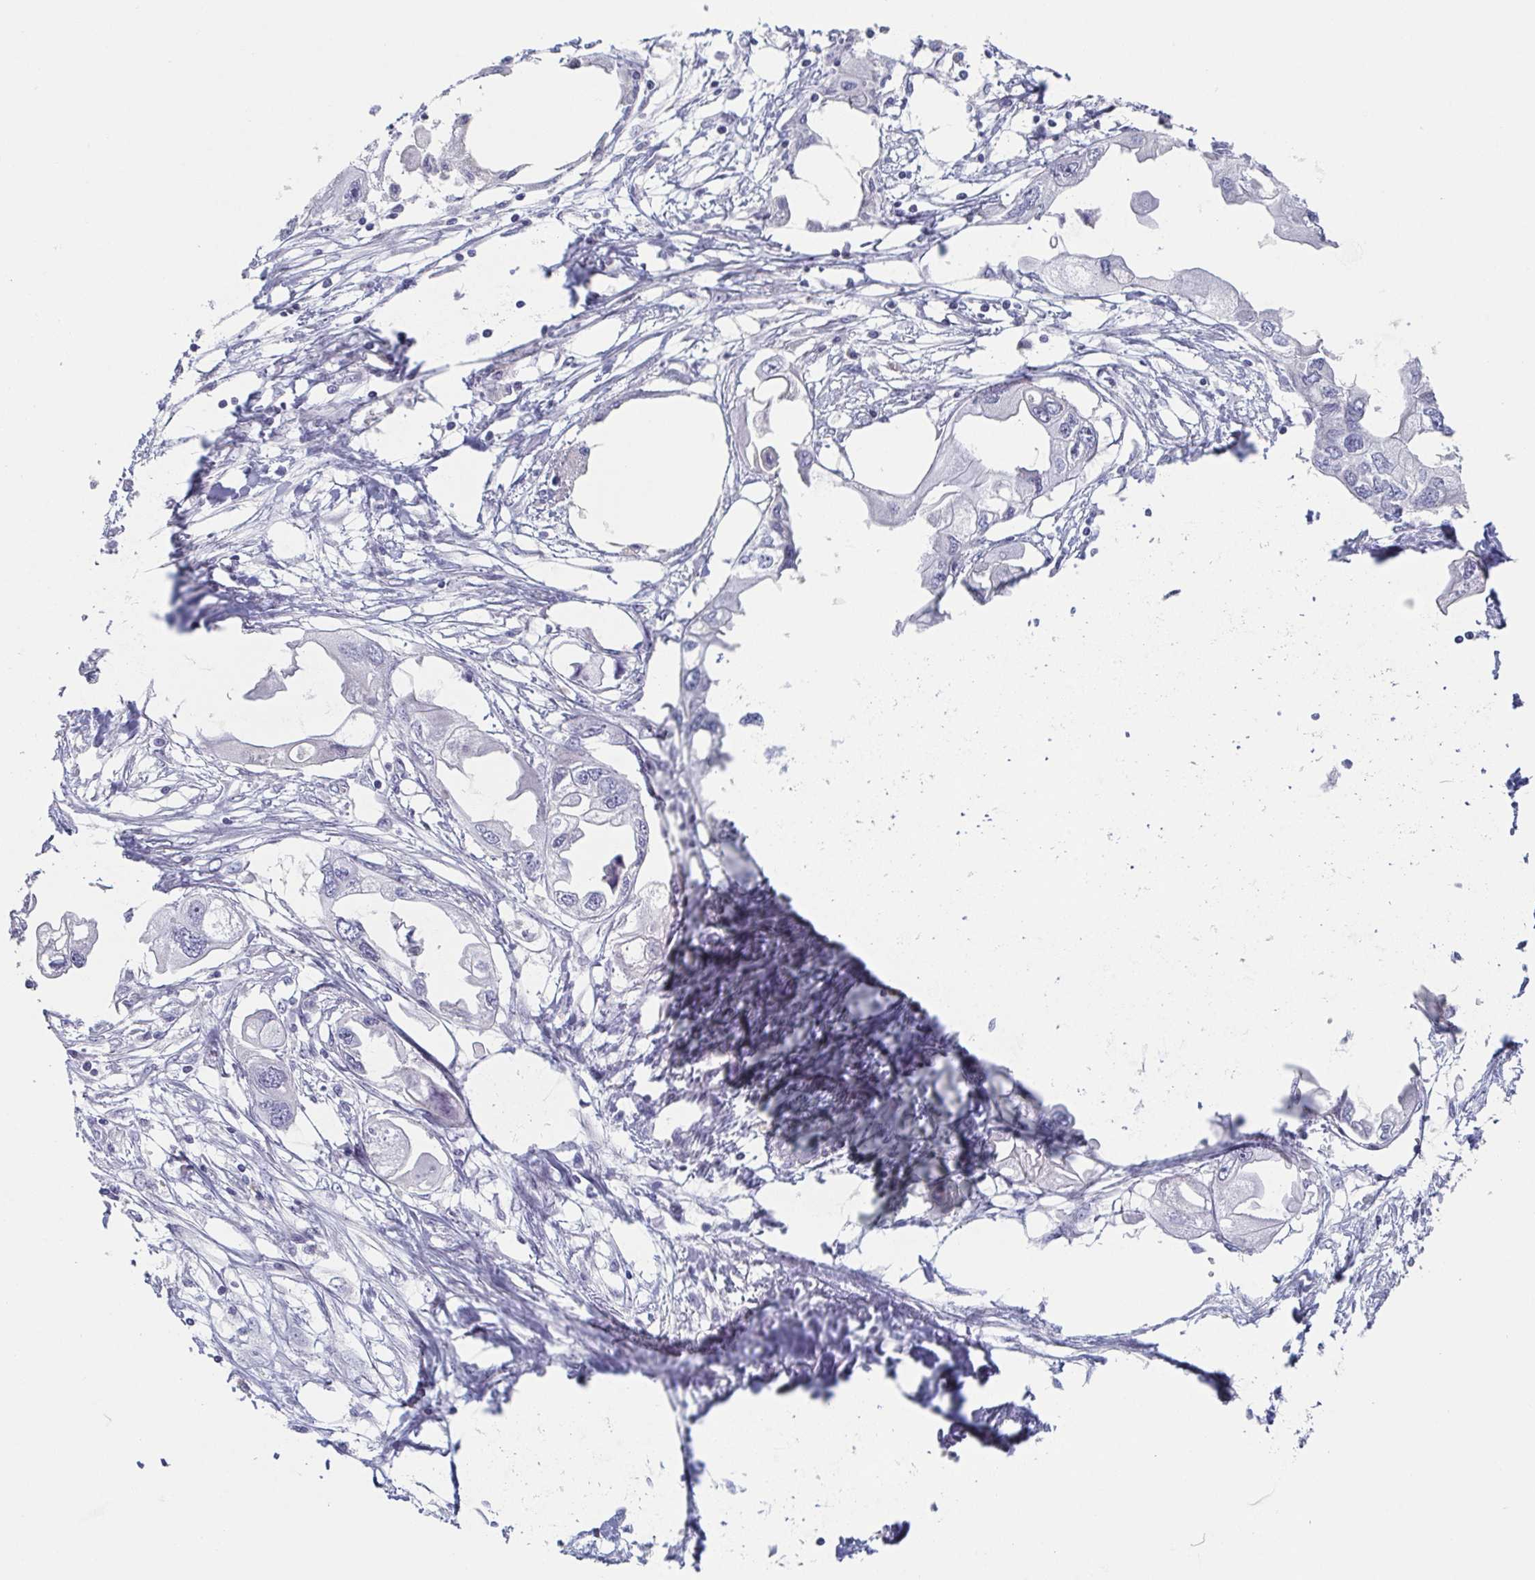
{"staining": {"intensity": "negative", "quantity": "none", "location": "none"}, "tissue": "endometrial cancer", "cell_type": "Tumor cells", "image_type": "cancer", "snomed": [{"axis": "morphology", "description": "Adenocarcinoma, NOS"}, {"axis": "morphology", "description": "Adenocarcinoma, metastatic, NOS"}, {"axis": "topography", "description": "Adipose tissue"}, {"axis": "topography", "description": "Endometrium"}], "caption": "DAB (3,3'-diaminobenzidine) immunohistochemical staining of human endometrial cancer displays no significant expression in tumor cells. The staining is performed using DAB brown chromogen with nuclei counter-stained in using hematoxylin.", "gene": "ITLN1", "patient": {"sex": "female", "age": 67}}